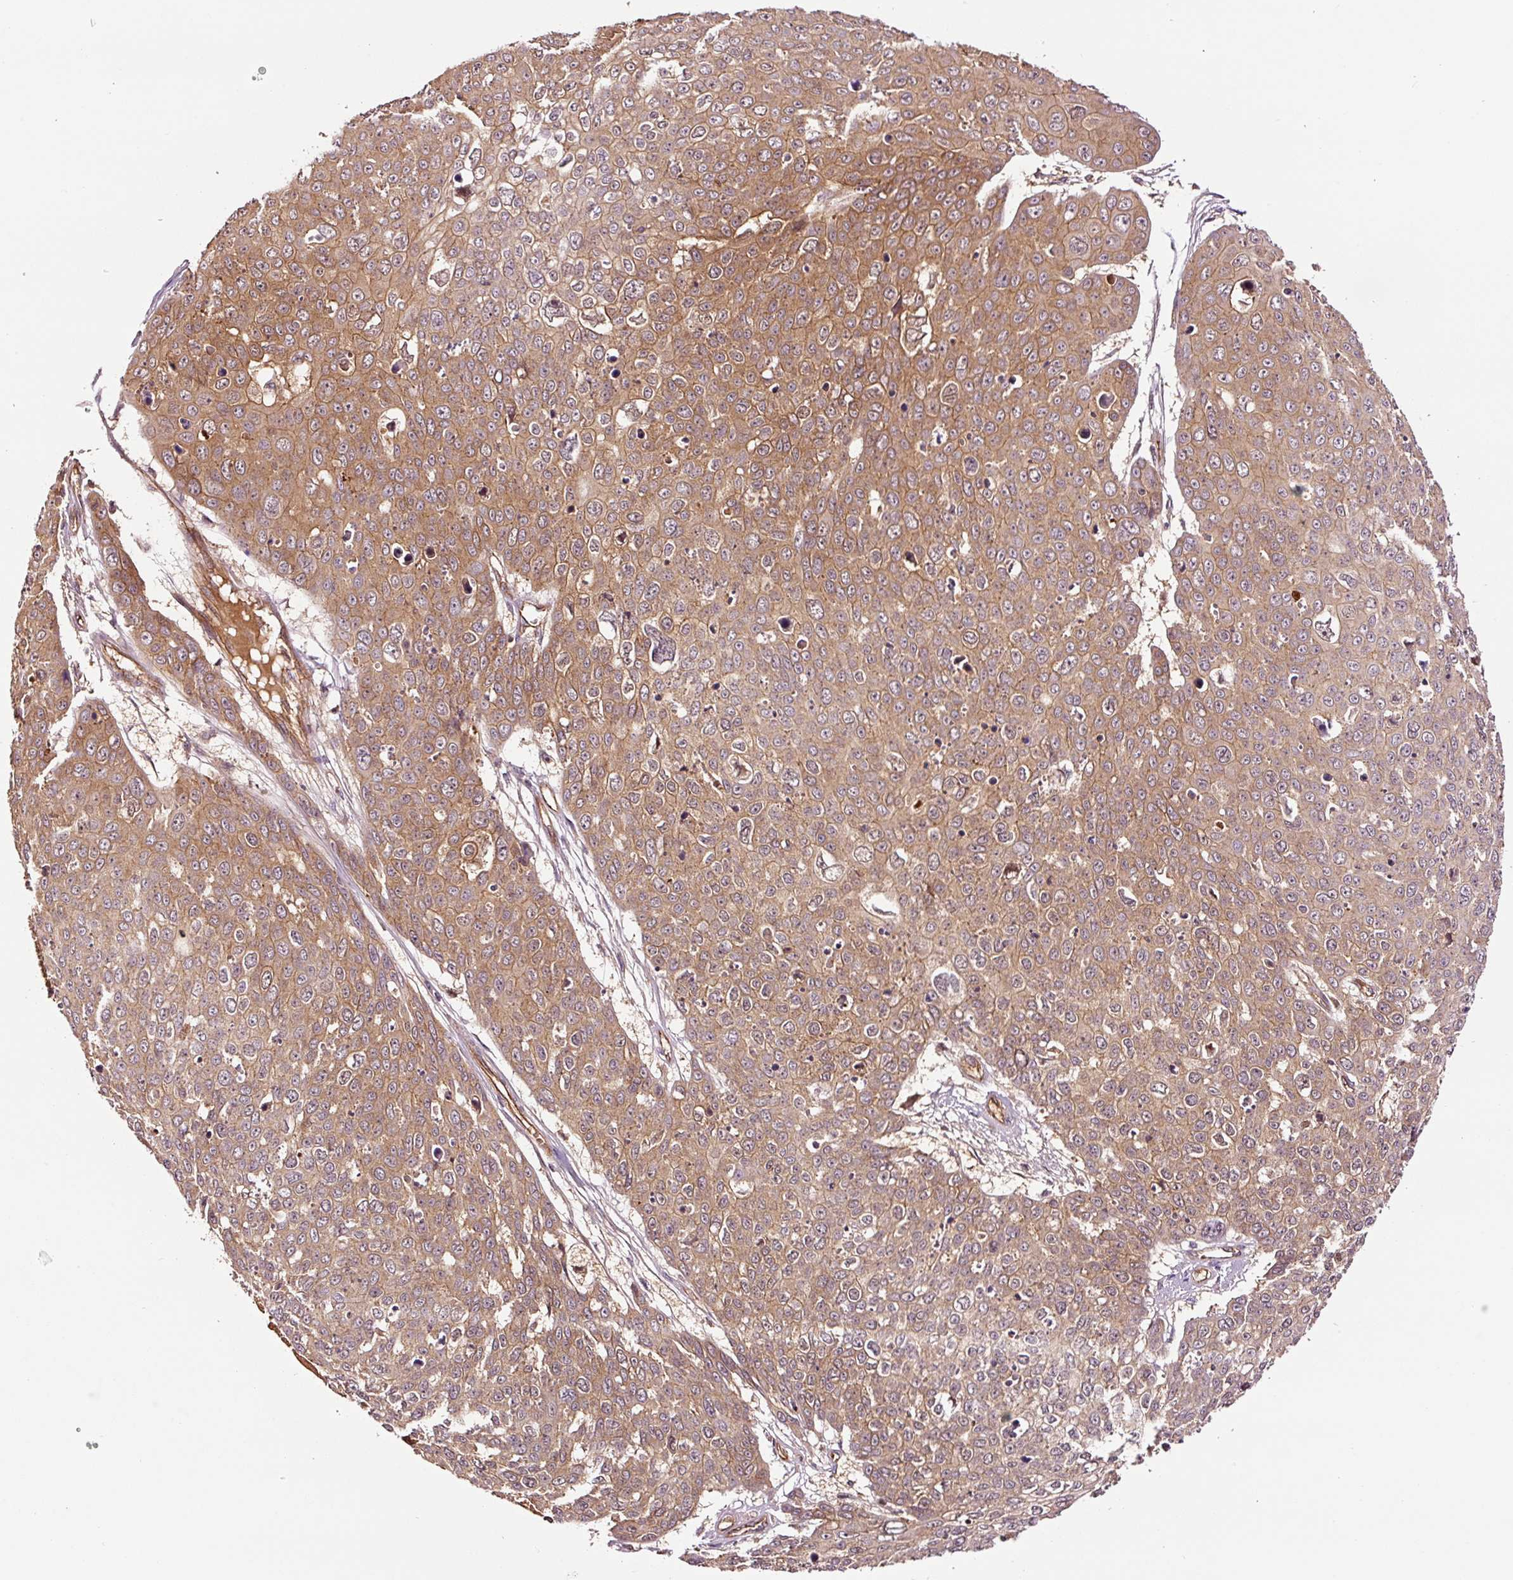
{"staining": {"intensity": "moderate", "quantity": ">75%", "location": "cytoplasmic/membranous"}, "tissue": "skin cancer", "cell_type": "Tumor cells", "image_type": "cancer", "snomed": [{"axis": "morphology", "description": "Squamous cell carcinoma, NOS"}, {"axis": "topography", "description": "Skin"}], "caption": "There is medium levels of moderate cytoplasmic/membranous expression in tumor cells of skin cancer, as demonstrated by immunohistochemical staining (brown color).", "gene": "METAP1", "patient": {"sex": "male", "age": 71}}